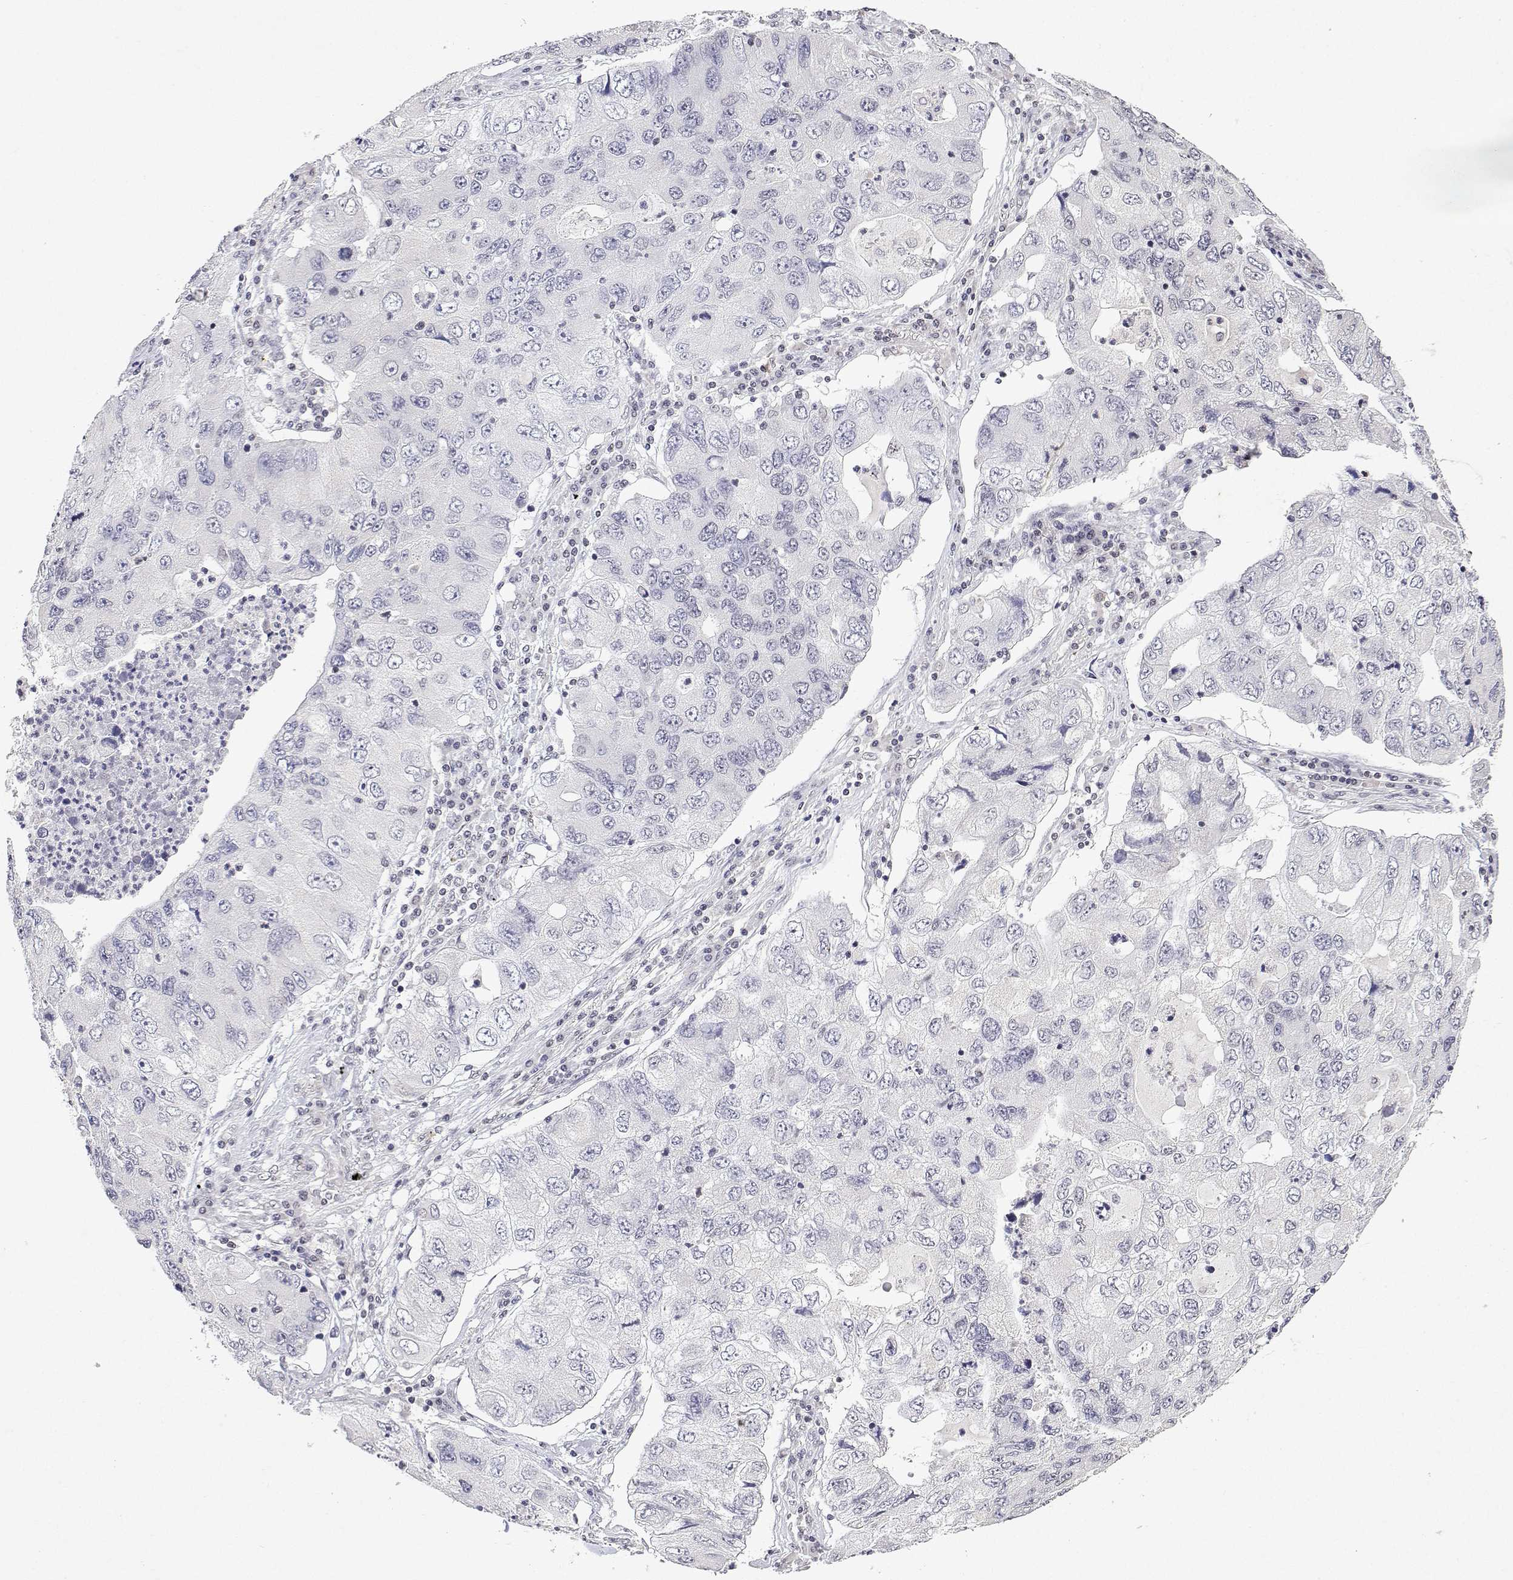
{"staining": {"intensity": "negative", "quantity": "none", "location": "none"}, "tissue": "lung cancer", "cell_type": "Tumor cells", "image_type": "cancer", "snomed": [{"axis": "morphology", "description": "Adenocarcinoma, NOS"}, {"axis": "morphology", "description": "Adenocarcinoma, metastatic, NOS"}, {"axis": "topography", "description": "Lymph node"}, {"axis": "topography", "description": "Lung"}], "caption": "Immunohistochemical staining of human lung adenocarcinoma exhibits no significant staining in tumor cells. Brightfield microscopy of immunohistochemistry stained with DAB (3,3'-diaminobenzidine) (brown) and hematoxylin (blue), captured at high magnification.", "gene": "XPC", "patient": {"sex": "female", "age": 54}}